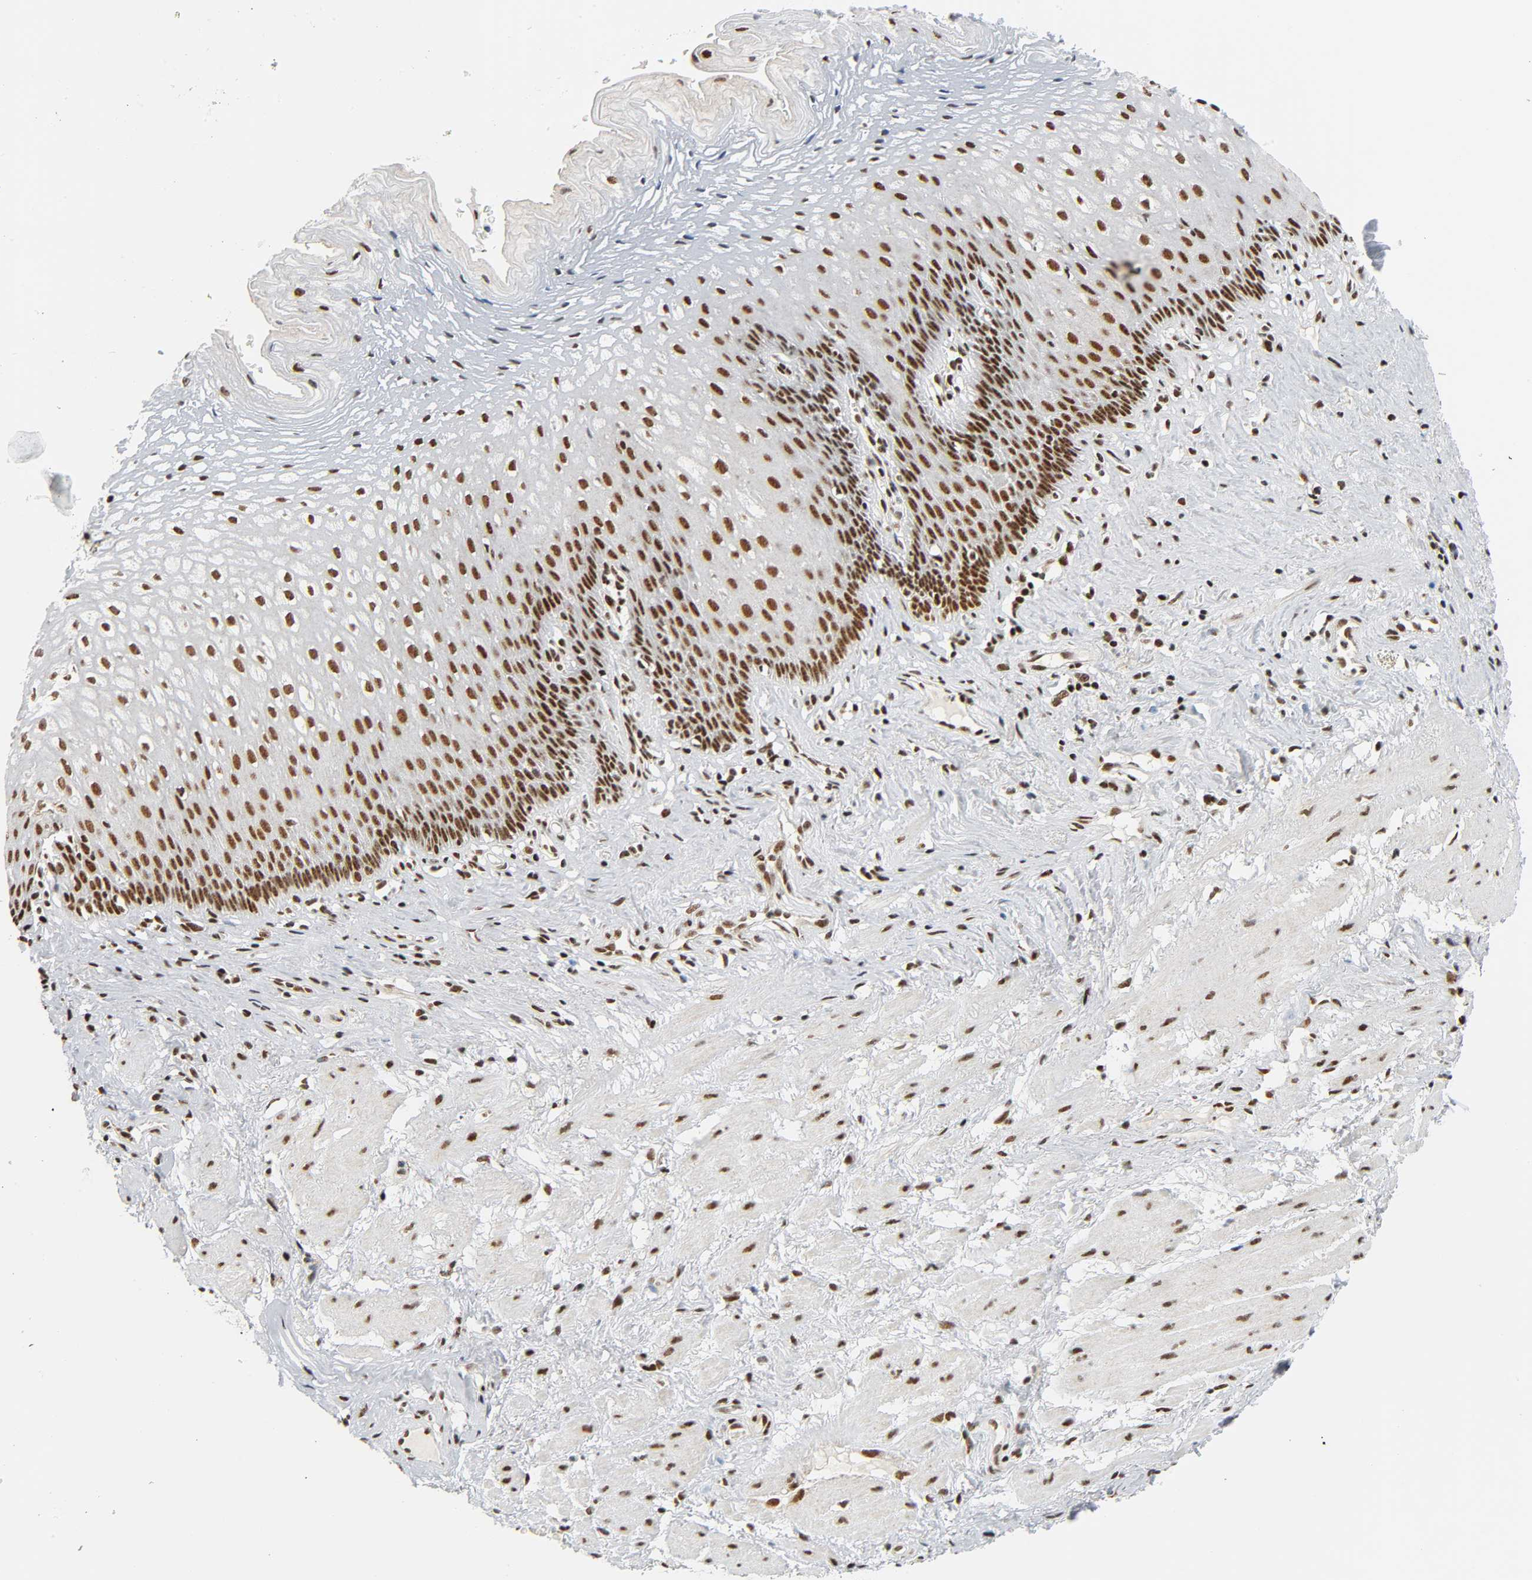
{"staining": {"intensity": "strong", "quantity": ">75%", "location": "nuclear"}, "tissue": "esophagus", "cell_type": "Squamous epithelial cells", "image_type": "normal", "snomed": [{"axis": "morphology", "description": "Normal tissue, NOS"}, {"axis": "topography", "description": "Esophagus"}], "caption": "This micrograph exhibits IHC staining of normal human esophagus, with high strong nuclear expression in approximately >75% of squamous epithelial cells.", "gene": "CDK9", "patient": {"sex": "female", "age": 70}}